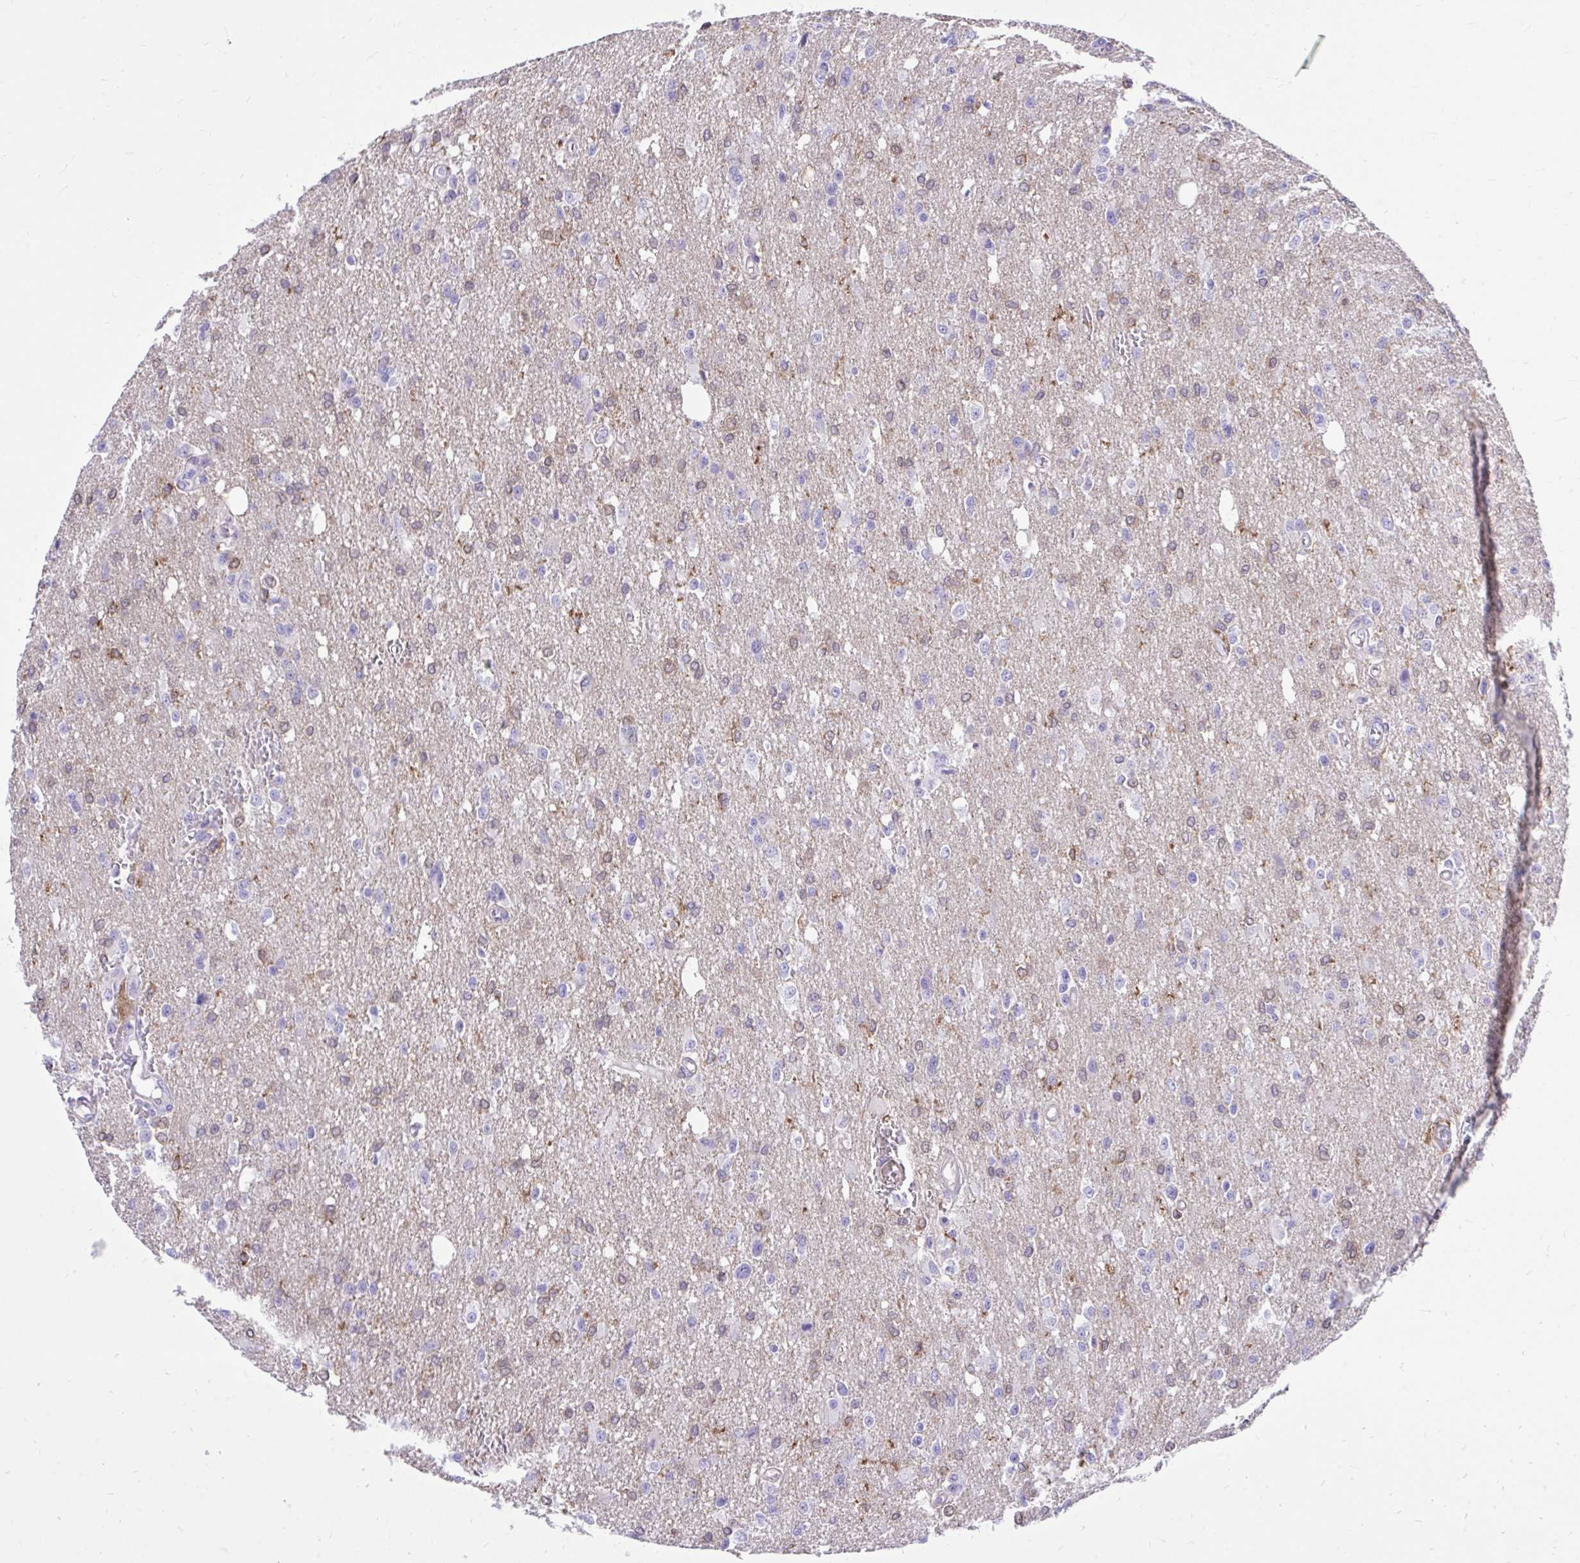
{"staining": {"intensity": "weak", "quantity": "25%-75%", "location": "cytoplasmic/membranous,nuclear"}, "tissue": "glioma", "cell_type": "Tumor cells", "image_type": "cancer", "snomed": [{"axis": "morphology", "description": "Glioma, malignant, Low grade"}, {"axis": "topography", "description": "Brain"}], "caption": "This image displays immunohistochemistry (IHC) staining of malignant glioma (low-grade), with low weak cytoplasmic/membranous and nuclear positivity in about 25%-75% of tumor cells.", "gene": "TLR7", "patient": {"sex": "male", "age": 26}}